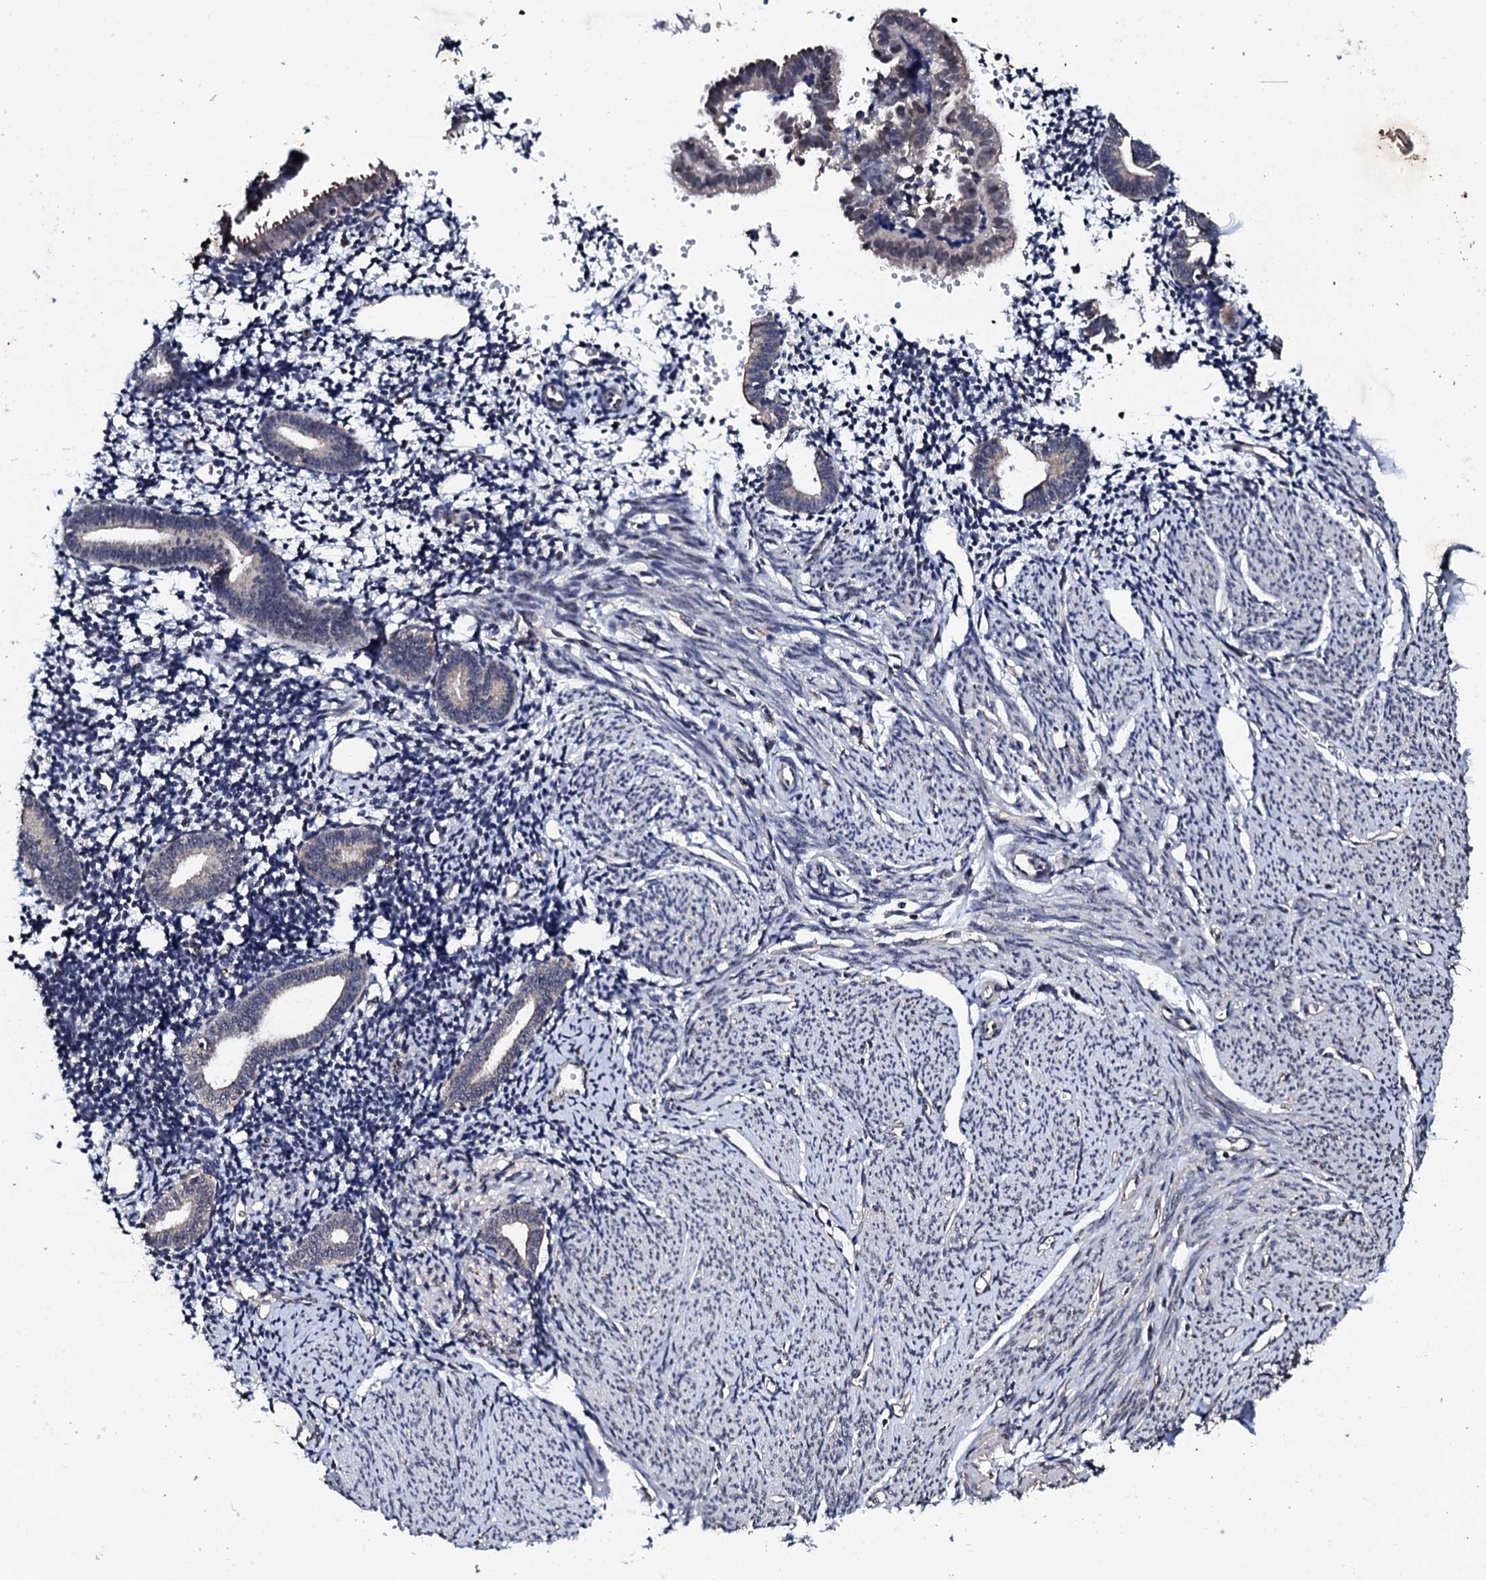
{"staining": {"intensity": "negative", "quantity": "none", "location": "none"}, "tissue": "endometrium", "cell_type": "Cells in endometrial stroma", "image_type": "normal", "snomed": [{"axis": "morphology", "description": "Normal tissue, NOS"}, {"axis": "topography", "description": "Endometrium"}], "caption": "High power microscopy photomicrograph of an IHC photomicrograph of normal endometrium, revealing no significant expression in cells in endometrial stroma.", "gene": "FAM111A", "patient": {"sex": "female", "age": 56}}